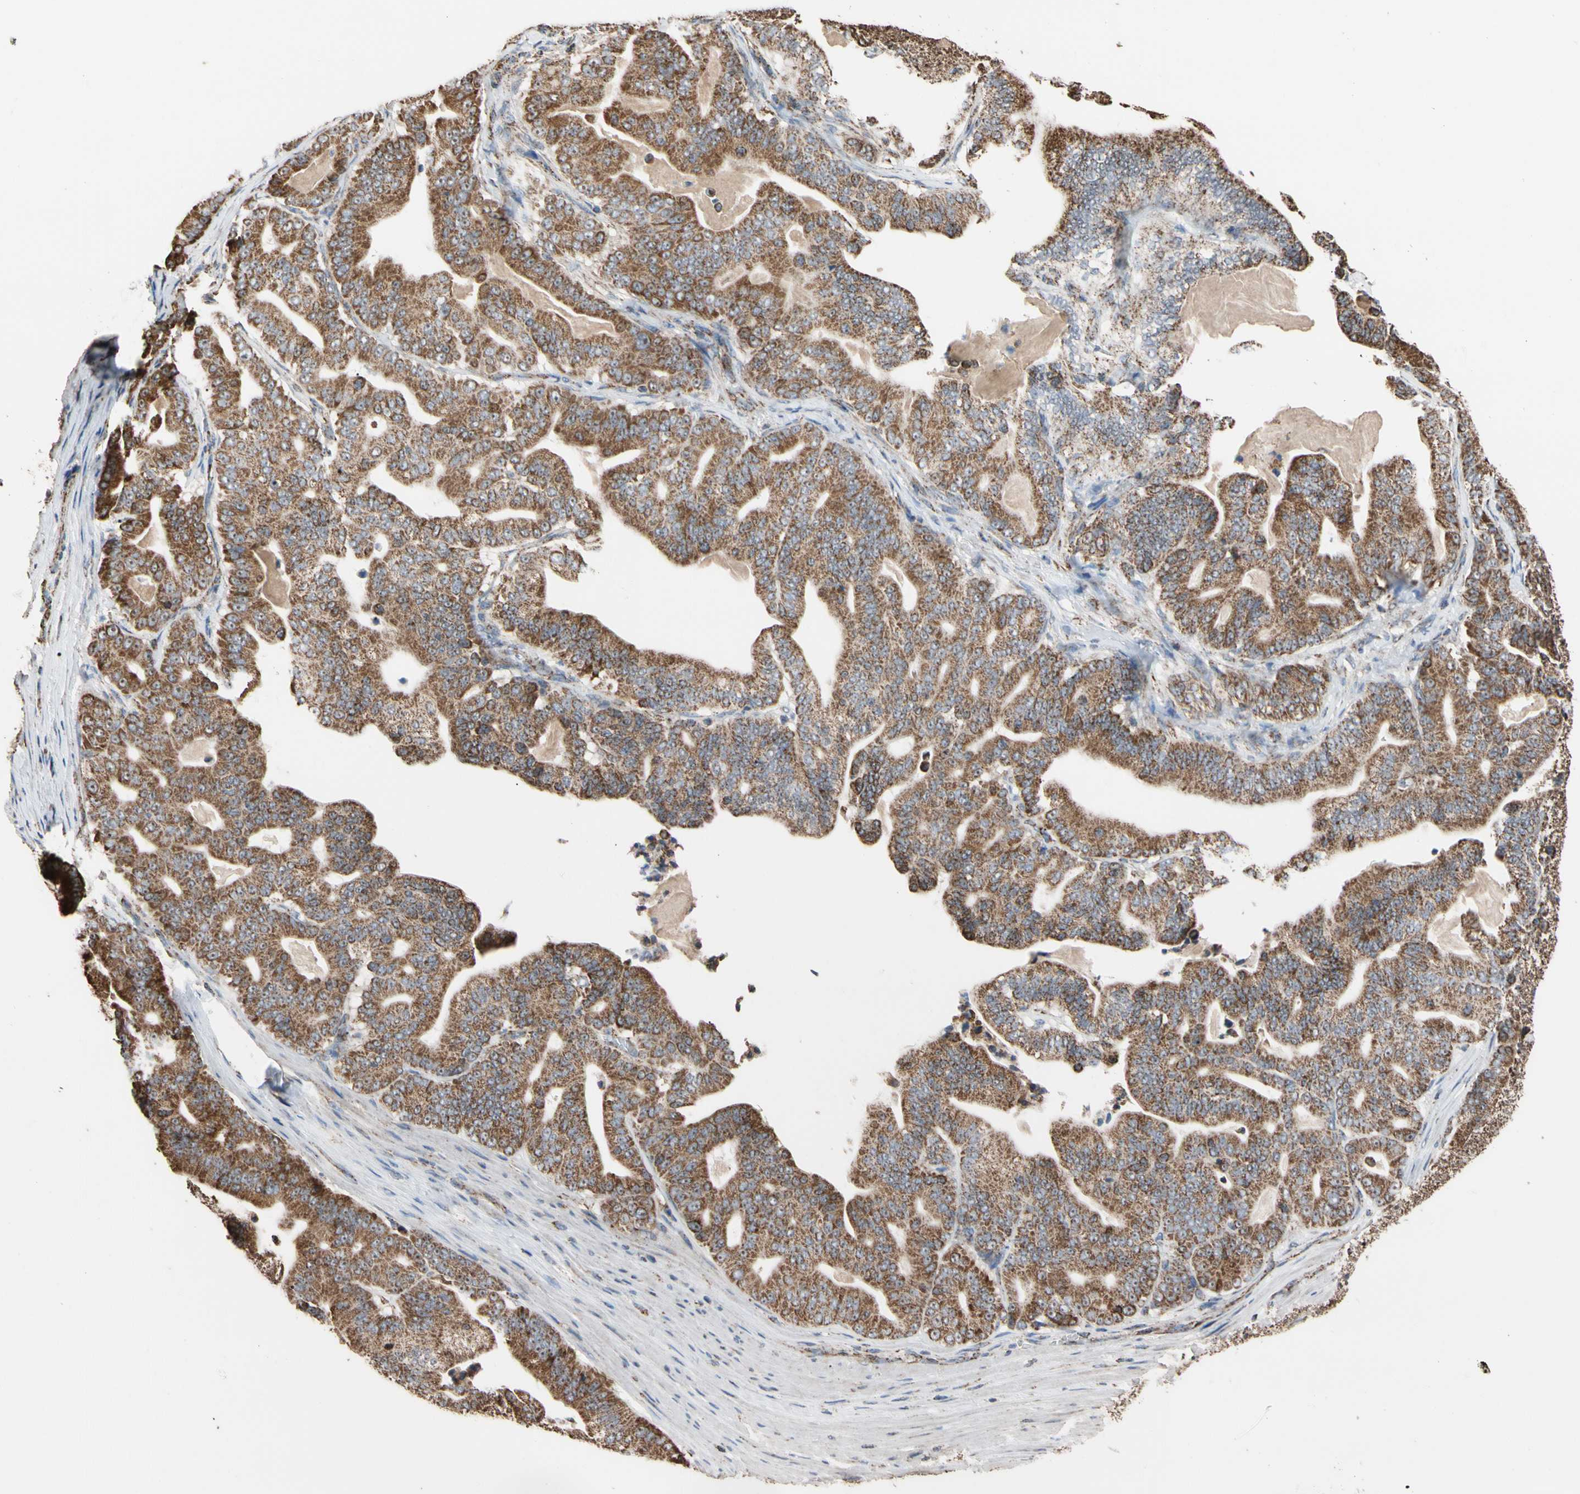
{"staining": {"intensity": "strong", "quantity": ">75%", "location": "cytoplasmic/membranous"}, "tissue": "pancreatic cancer", "cell_type": "Tumor cells", "image_type": "cancer", "snomed": [{"axis": "morphology", "description": "Adenocarcinoma, NOS"}, {"axis": "topography", "description": "Pancreas"}], "caption": "DAB immunohistochemical staining of adenocarcinoma (pancreatic) reveals strong cytoplasmic/membranous protein positivity in about >75% of tumor cells.", "gene": "FAM110B", "patient": {"sex": "male", "age": 63}}